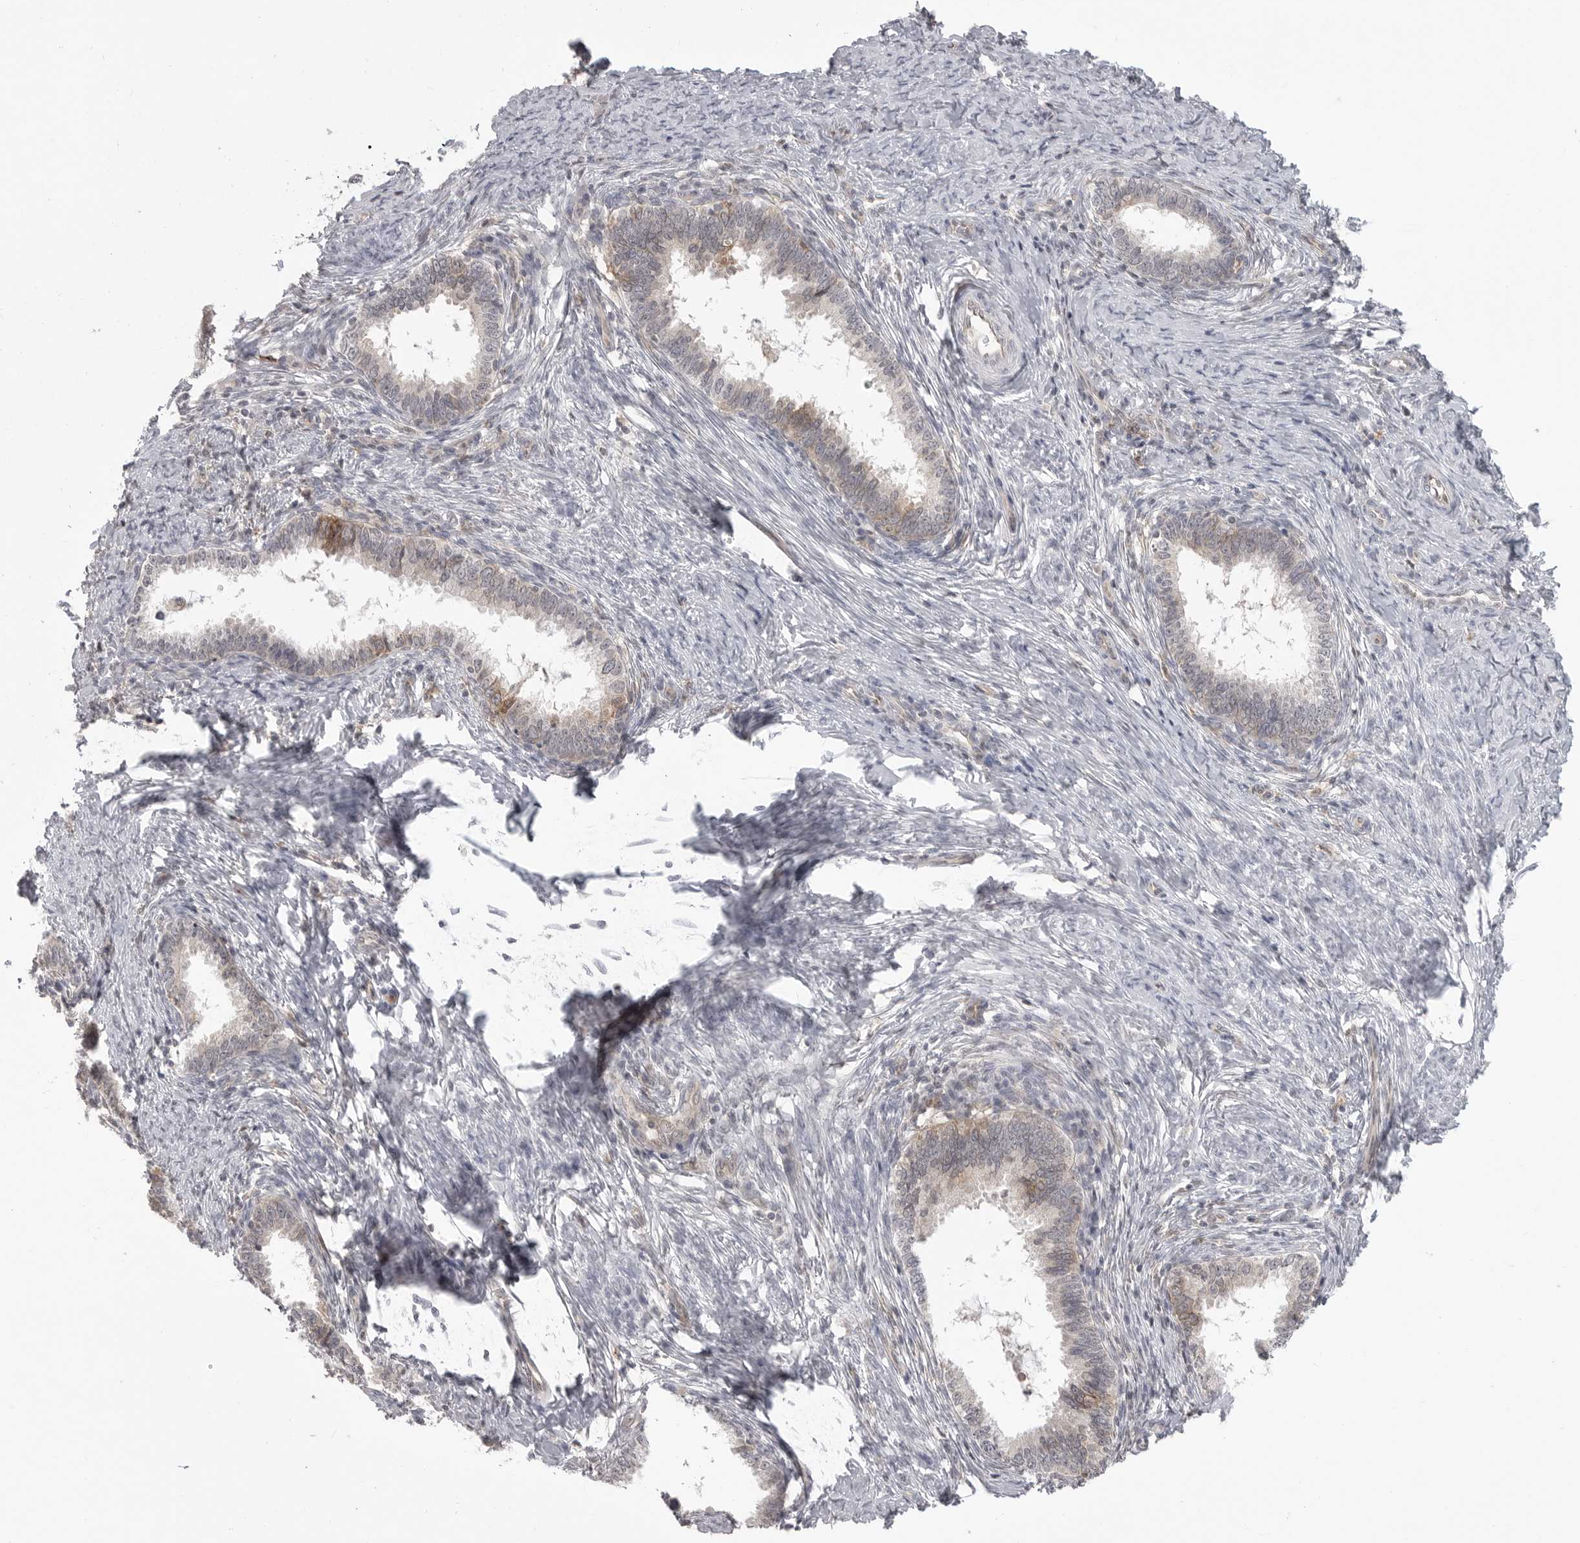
{"staining": {"intensity": "weak", "quantity": "25%-75%", "location": "cytoplasmic/membranous"}, "tissue": "cervical cancer", "cell_type": "Tumor cells", "image_type": "cancer", "snomed": [{"axis": "morphology", "description": "Adenocarcinoma, NOS"}, {"axis": "topography", "description": "Cervix"}], "caption": "Cervical cancer (adenocarcinoma) tissue reveals weak cytoplasmic/membranous staining in about 25%-75% of tumor cells, visualized by immunohistochemistry. Using DAB (brown) and hematoxylin (blue) stains, captured at high magnification using brightfield microscopy.", "gene": "IFNGR1", "patient": {"sex": "female", "age": 36}}